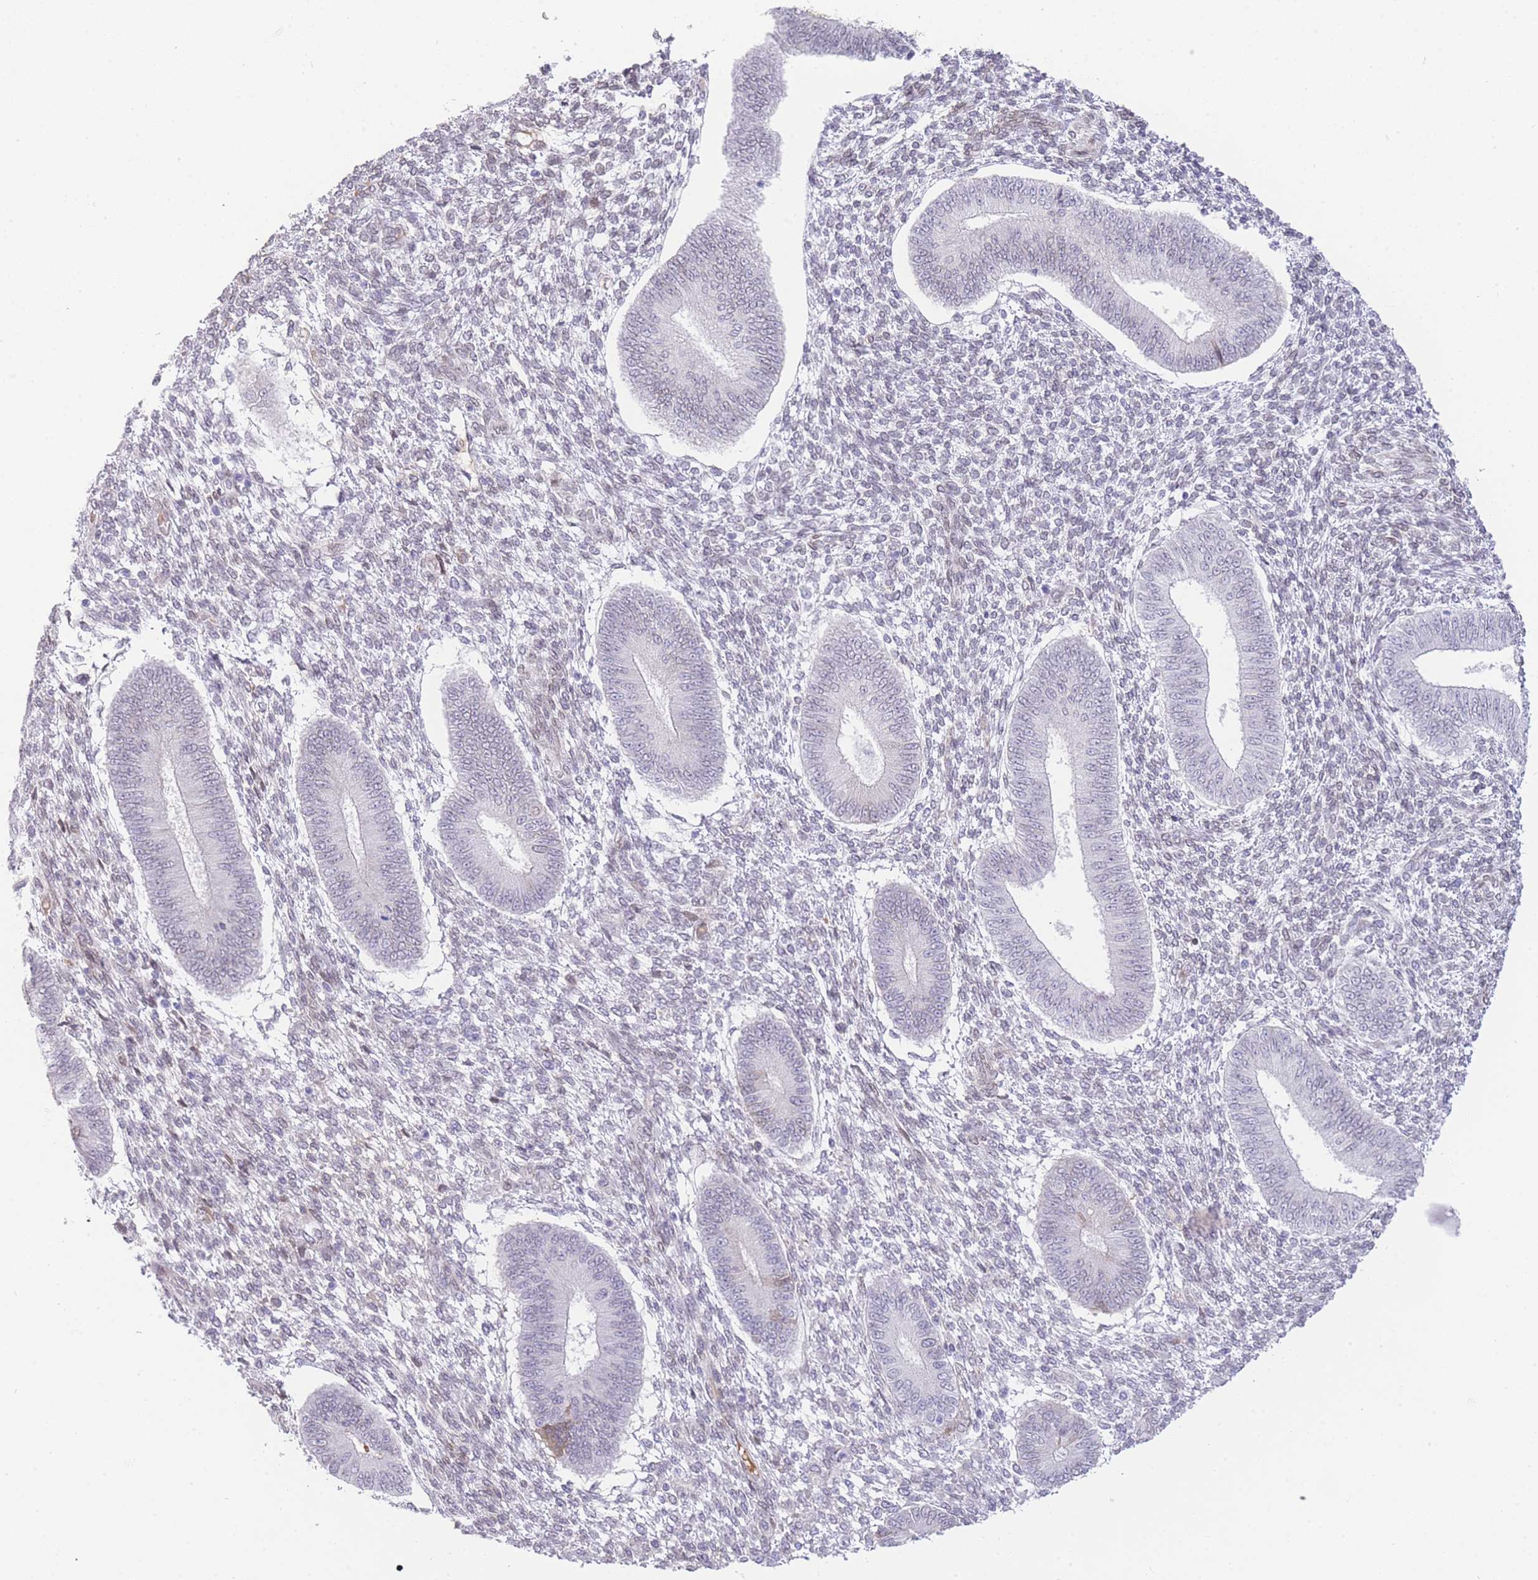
{"staining": {"intensity": "moderate", "quantity": "<25%", "location": "nuclear"}, "tissue": "endometrium", "cell_type": "Cells in endometrial stroma", "image_type": "normal", "snomed": [{"axis": "morphology", "description": "Normal tissue, NOS"}, {"axis": "topography", "description": "Endometrium"}], "caption": "Immunohistochemical staining of unremarkable human endometrium shows moderate nuclear protein positivity in about <25% of cells in endometrial stroma.", "gene": "OR10AD1", "patient": {"sex": "female", "age": 49}}